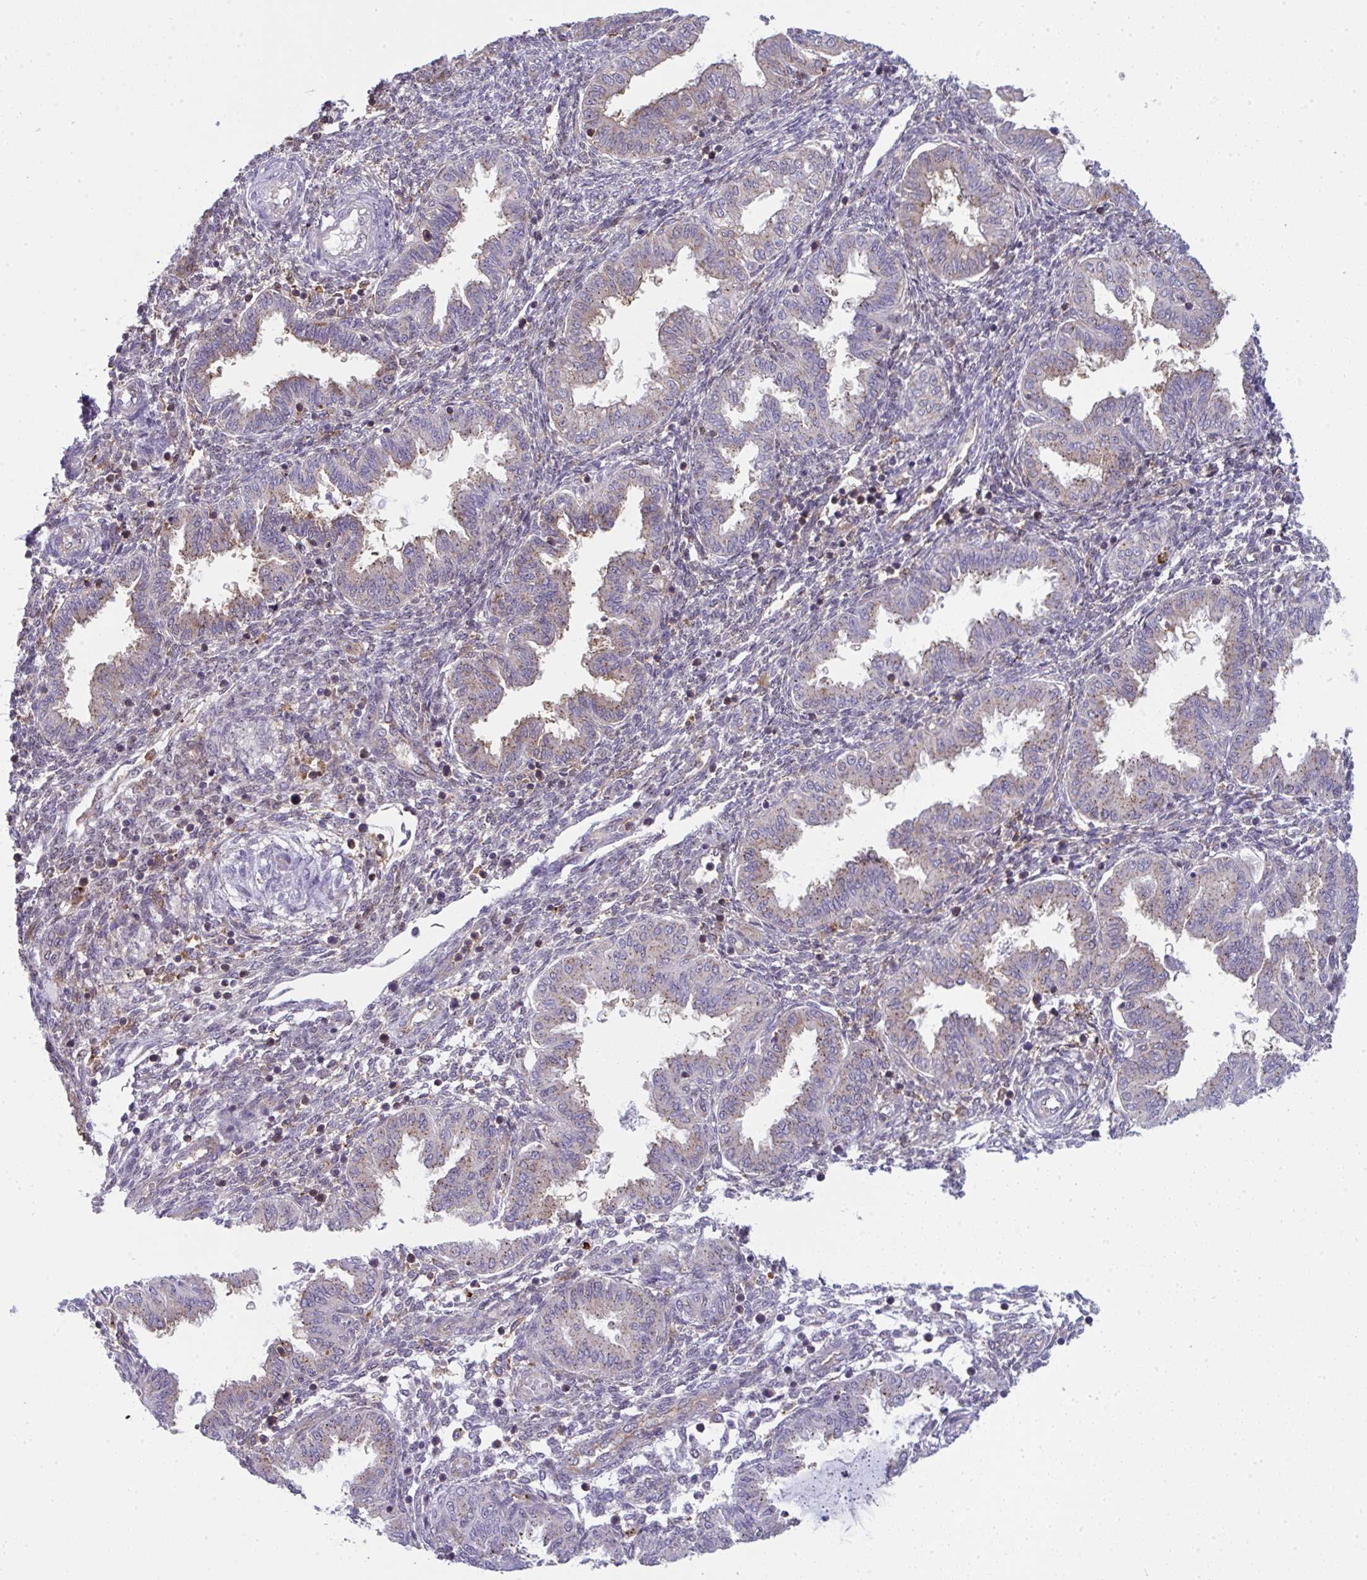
{"staining": {"intensity": "moderate", "quantity": "<25%", "location": "nuclear"}, "tissue": "endometrium", "cell_type": "Cells in endometrial stroma", "image_type": "normal", "snomed": [{"axis": "morphology", "description": "Normal tissue, NOS"}, {"axis": "topography", "description": "Endometrium"}], "caption": "Human endometrium stained for a protein (brown) exhibits moderate nuclear positive staining in approximately <25% of cells in endometrial stroma.", "gene": "ALDH16A1", "patient": {"sex": "female", "age": 33}}